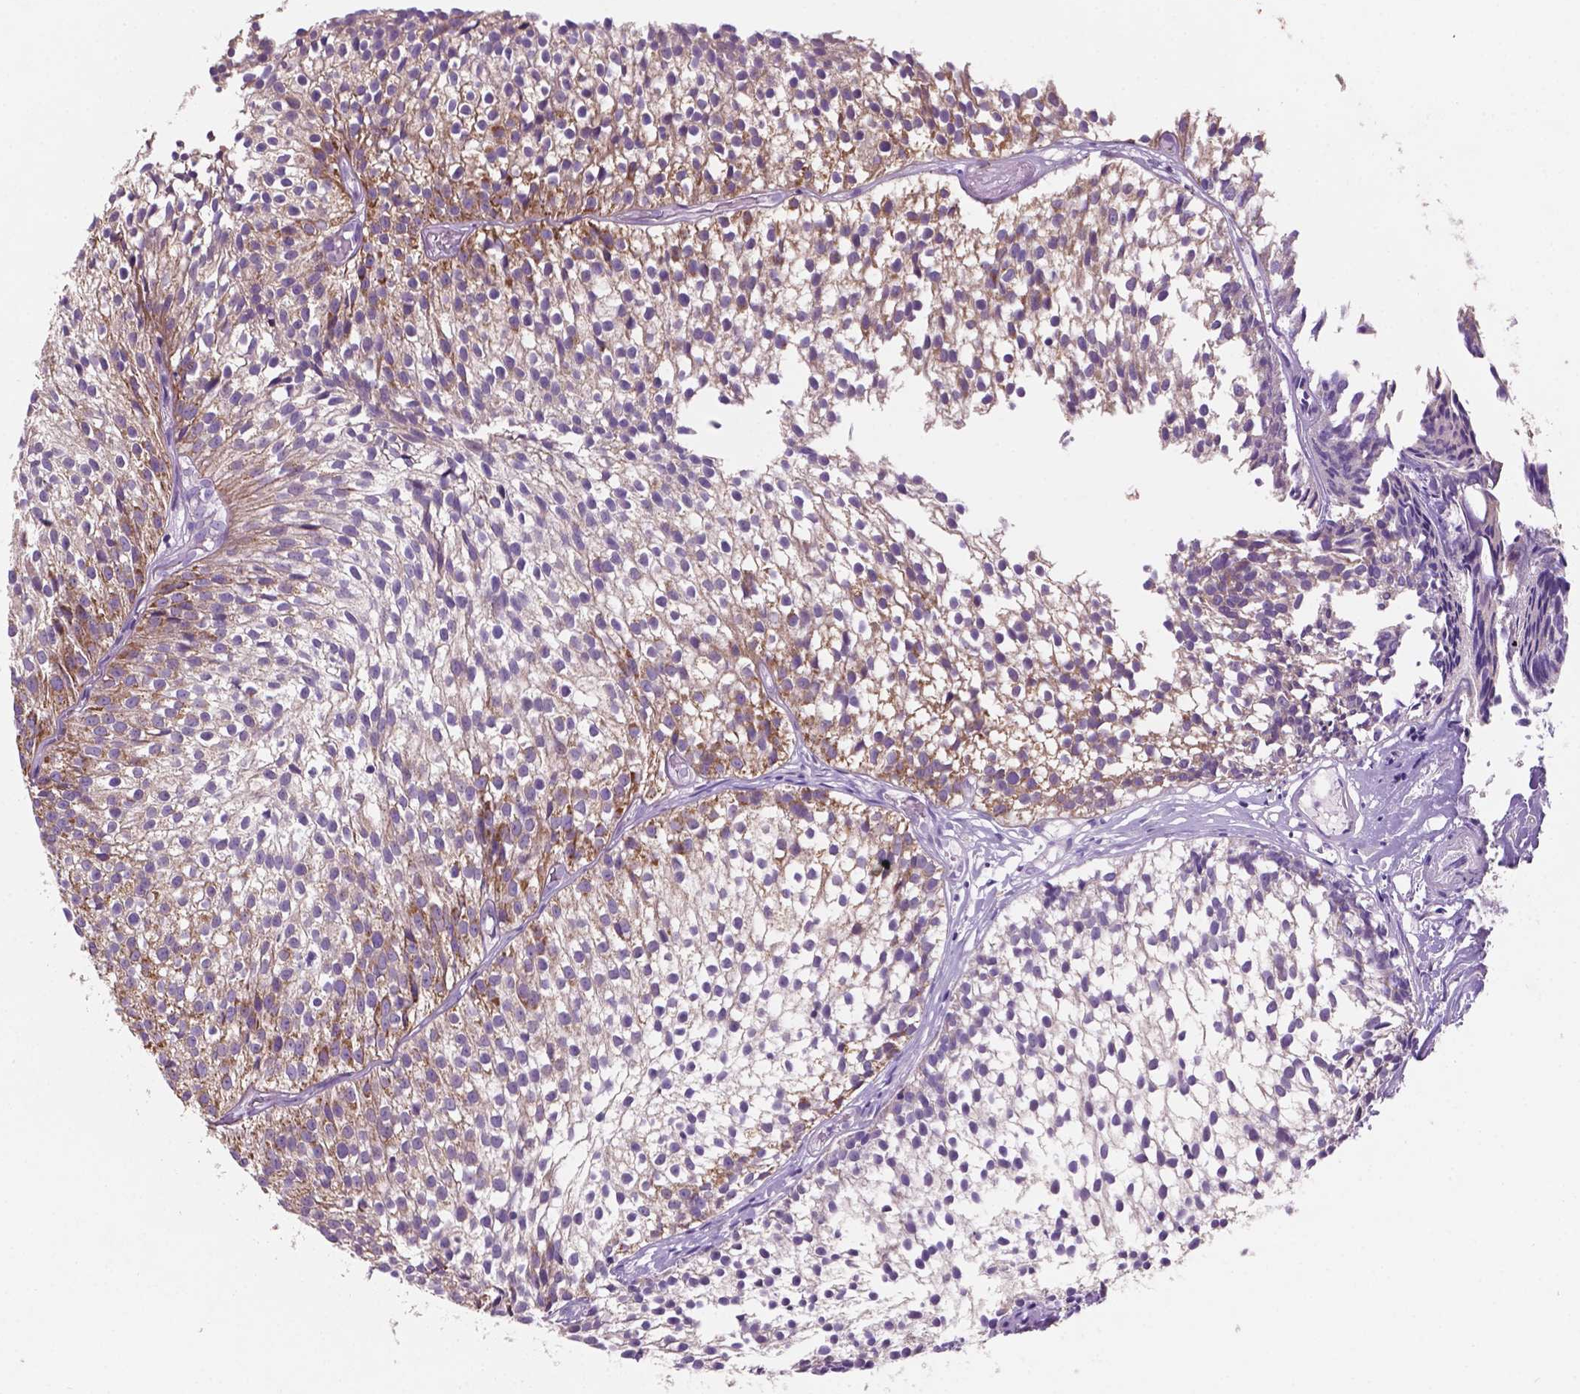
{"staining": {"intensity": "moderate", "quantity": "<25%", "location": "cytoplasmic/membranous"}, "tissue": "urothelial cancer", "cell_type": "Tumor cells", "image_type": "cancer", "snomed": [{"axis": "morphology", "description": "Urothelial carcinoma, Low grade"}, {"axis": "topography", "description": "Urinary bladder"}], "caption": "Urothelial cancer stained with immunohistochemistry (IHC) displays moderate cytoplasmic/membranous positivity in approximately <25% of tumor cells. (DAB IHC, brown staining for protein, blue staining for nuclei).", "gene": "MKRN2OS", "patient": {"sex": "male", "age": 63}}